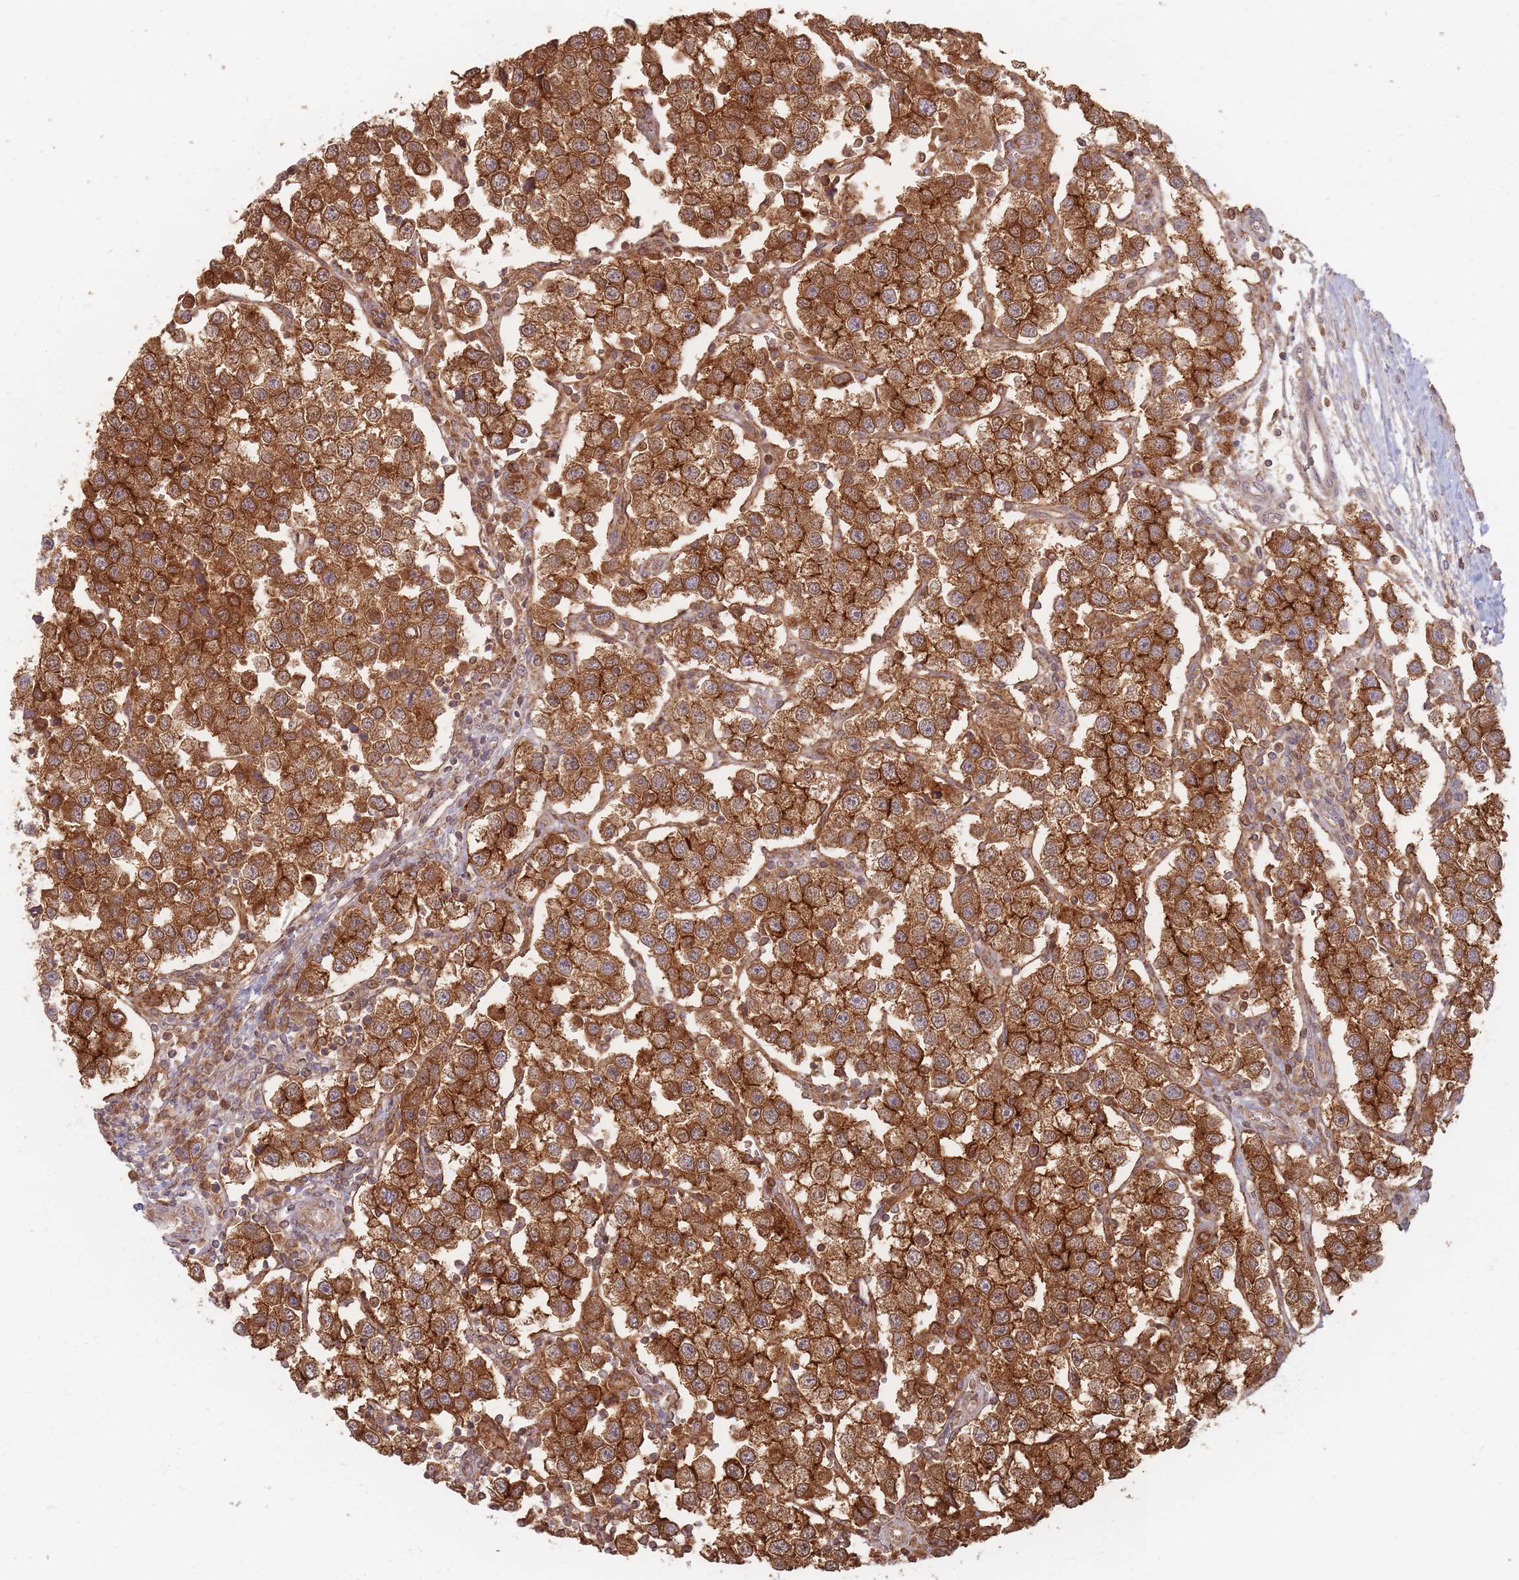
{"staining": {"intensity": "strong", "quantity": ">75%", "location": "cytoplasmic/membranous"}, "tissue": "testis cancer", "cell_type": "Tumor cells", "image_type": "cancer", "snomed": [{"axis": "morphology", "description": "Seminoma, NOS"}, {"axis": "topography", "description": "Testis"}], "caption": "Immunohistochemical staining of human testis cancer (seminoma) shows strong cytoplasmic/membranous protein expression in about >75% of tumor cells.", "gene": "MRPS6", "patient": {"sex": "male", "age": 37}}